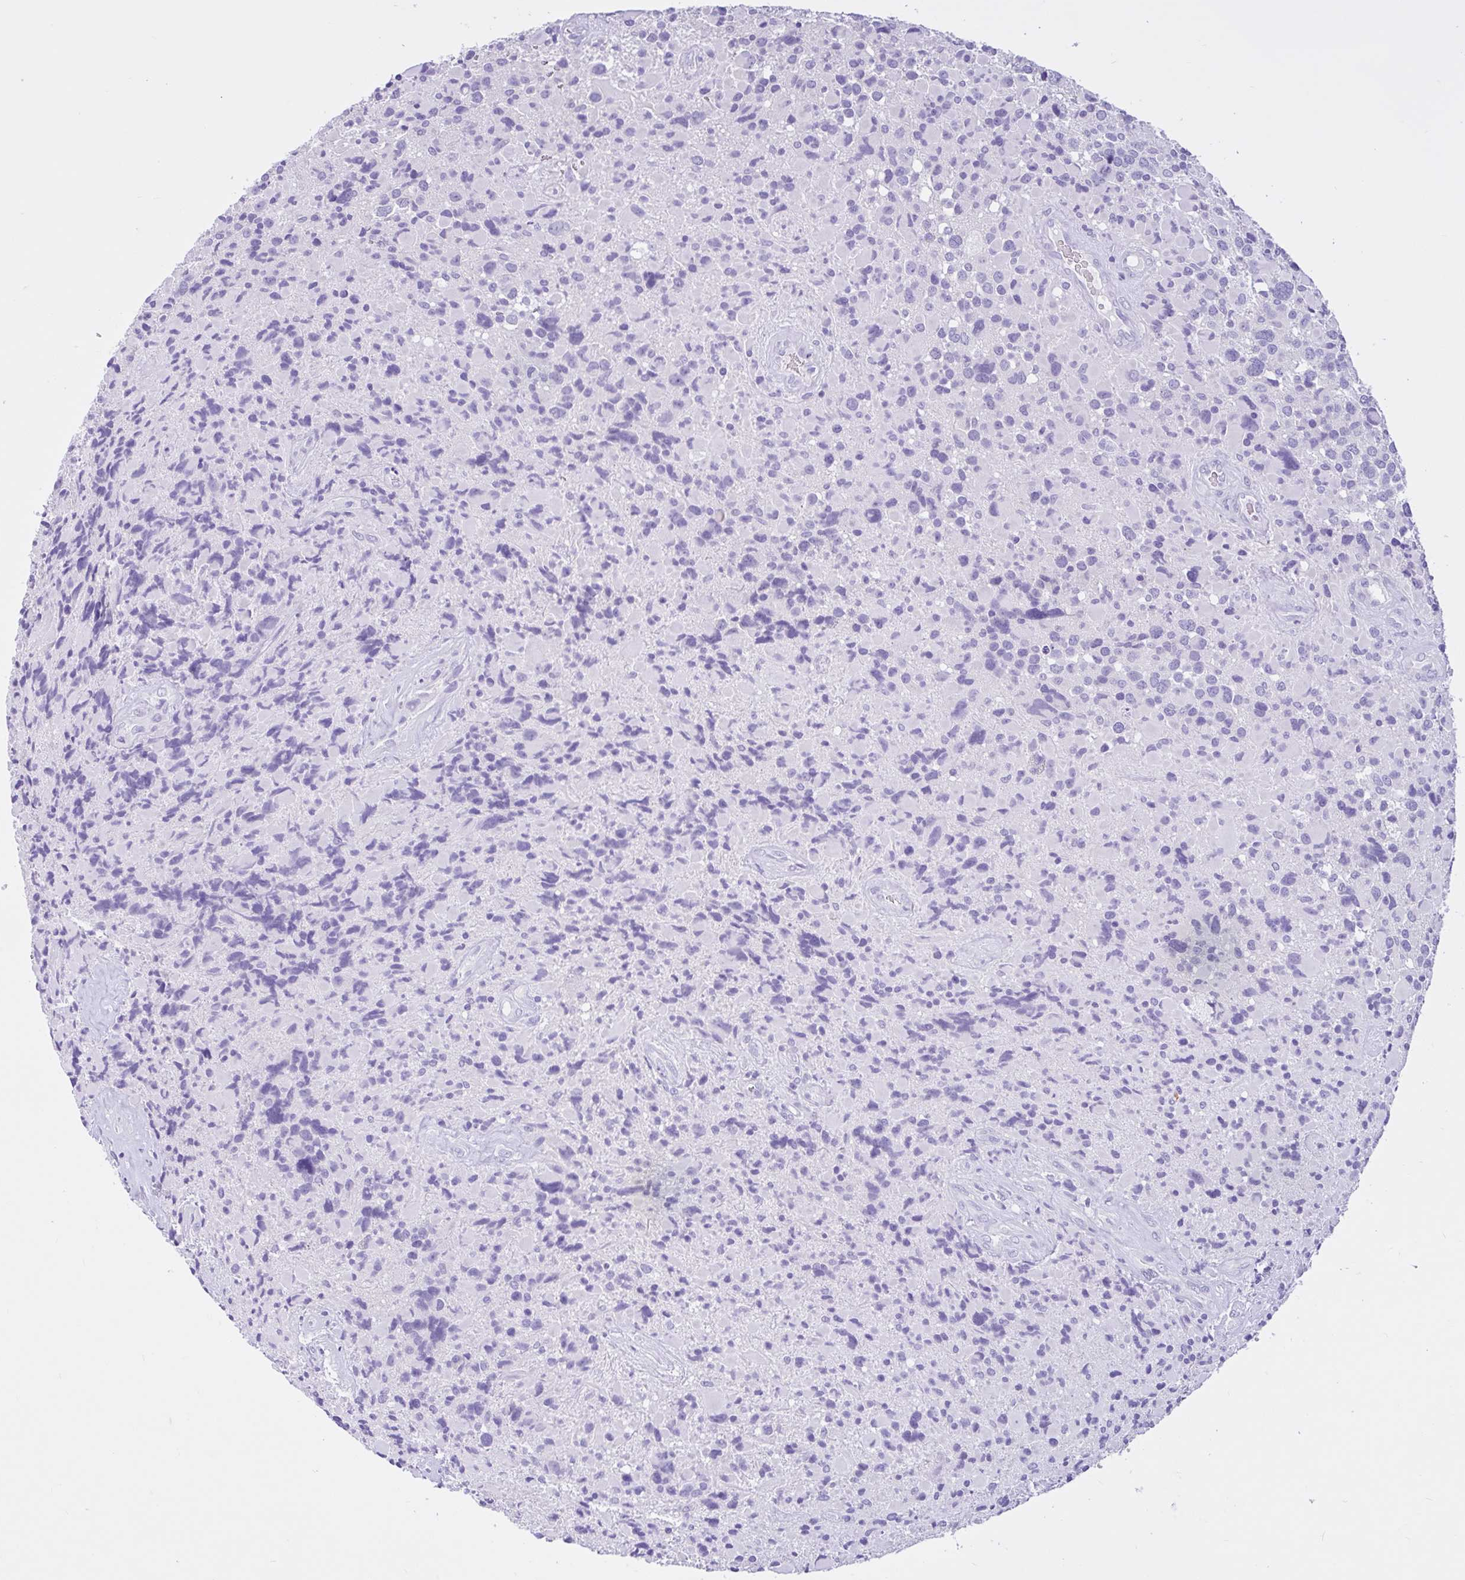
{"staining": {"intensity": "negative", "quantity": "none", "location": "none"}, "tissue": "glioma", "cell_type": "Tumor cells", "image_type": "cancer", "snomed": [{"axis": "morphology", "description": "Glioma, malignant, High grade"}, {"axis": "topography", "description": "Brain"}], "caption": "Immunohistochemistry (IHC) histopathology image of neoplastic tissue: human glioma stained with DAB (3,3'-diaminobenzidine) reveals no significant protein positivity in tumor cells.", "gene": "CYP19A1", "patient": {"sex": "female", "age": 40}}